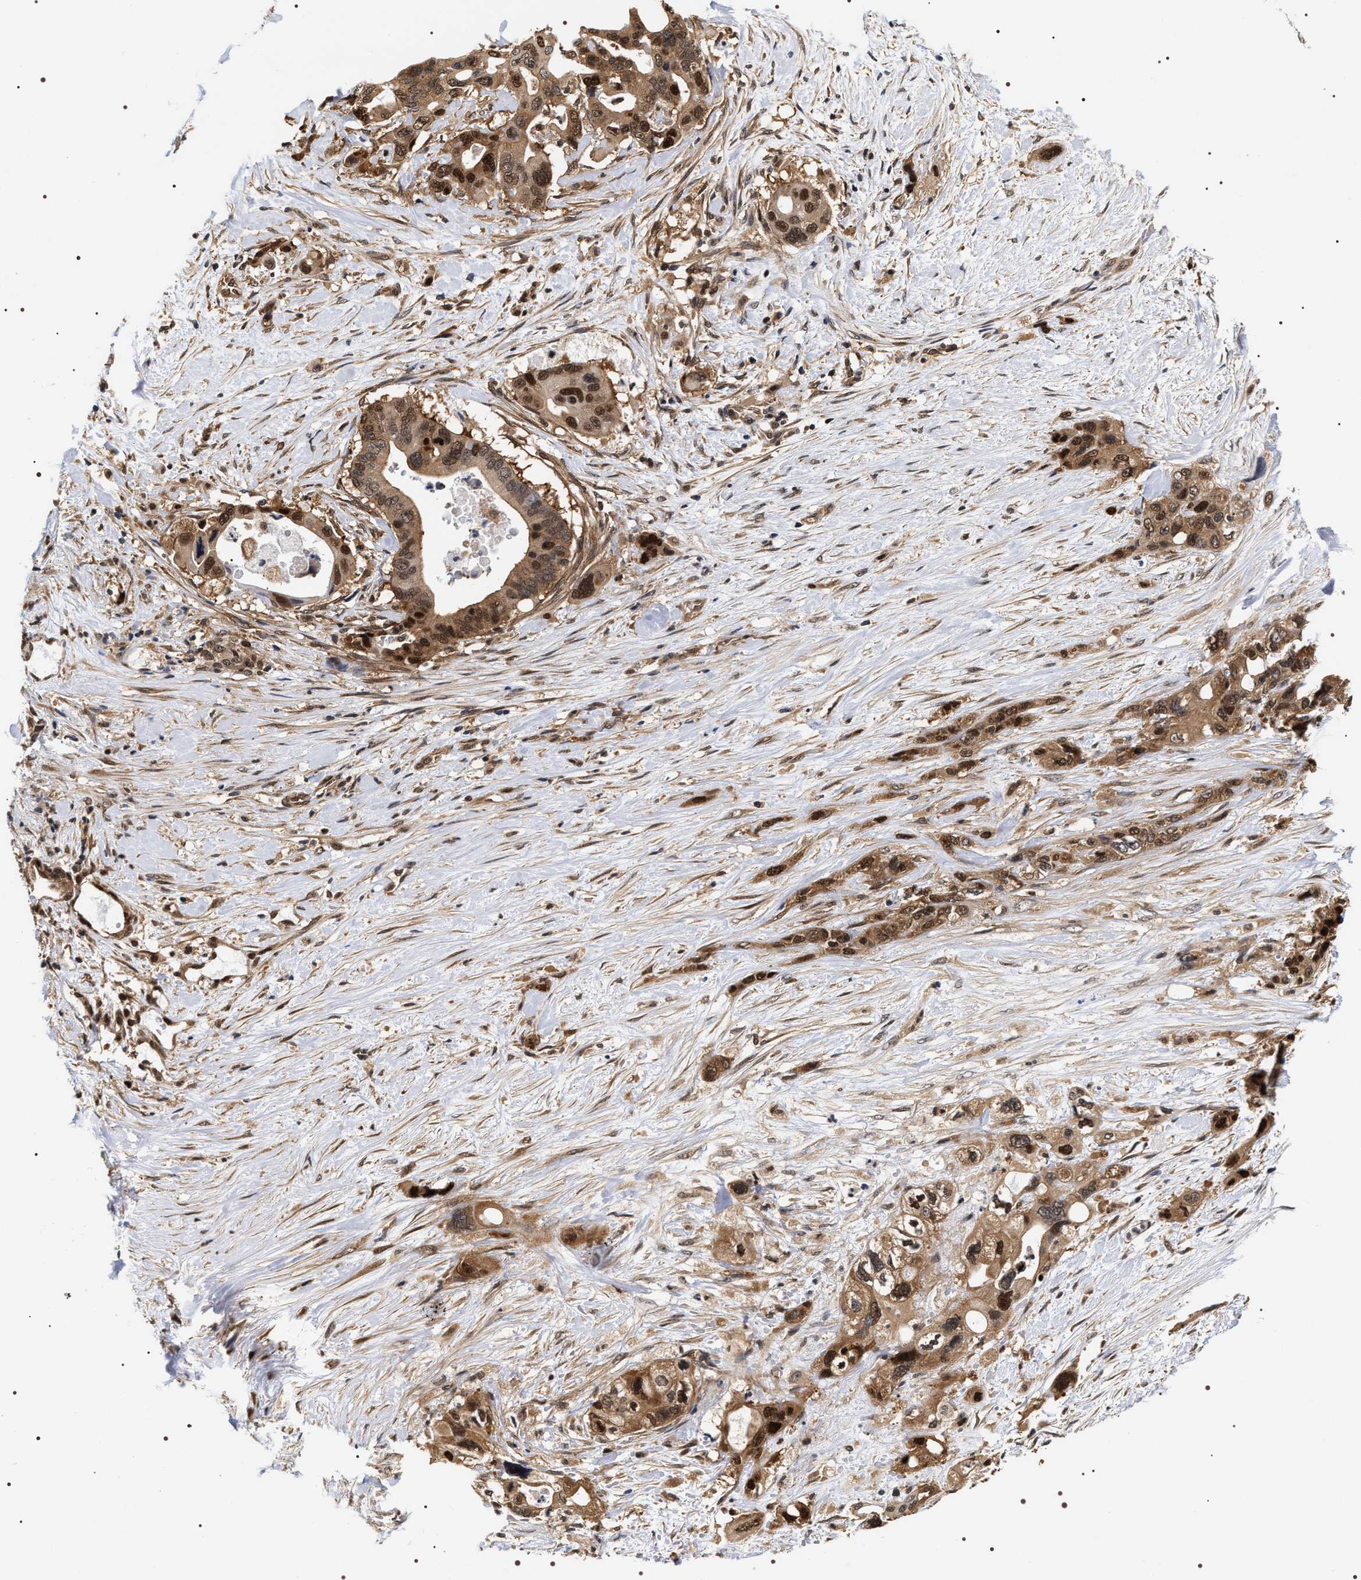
{"staining": {"intensity": "strong", "quantity": ">75%", "location": "cytoplasmic/membranous,nuclear"}, "tissue": "pancreatic cancer", "cell_type": "Tumor cells", "image_type": "cancer", "snomed": [{"axis": "morphology", "description": "Adenocarcinoma, NOS"}, {"axis": "topography", "description": "Pancreas"}], "caption": "Pancreatic adenocarcinoma stained with a brown dye exhibits strong cytoplasmic/membranous and nuclear positive staining in approximately >75% of tumor cells.", "gene": "BAG6", "patient": {"sex": "male", "age": 46}}